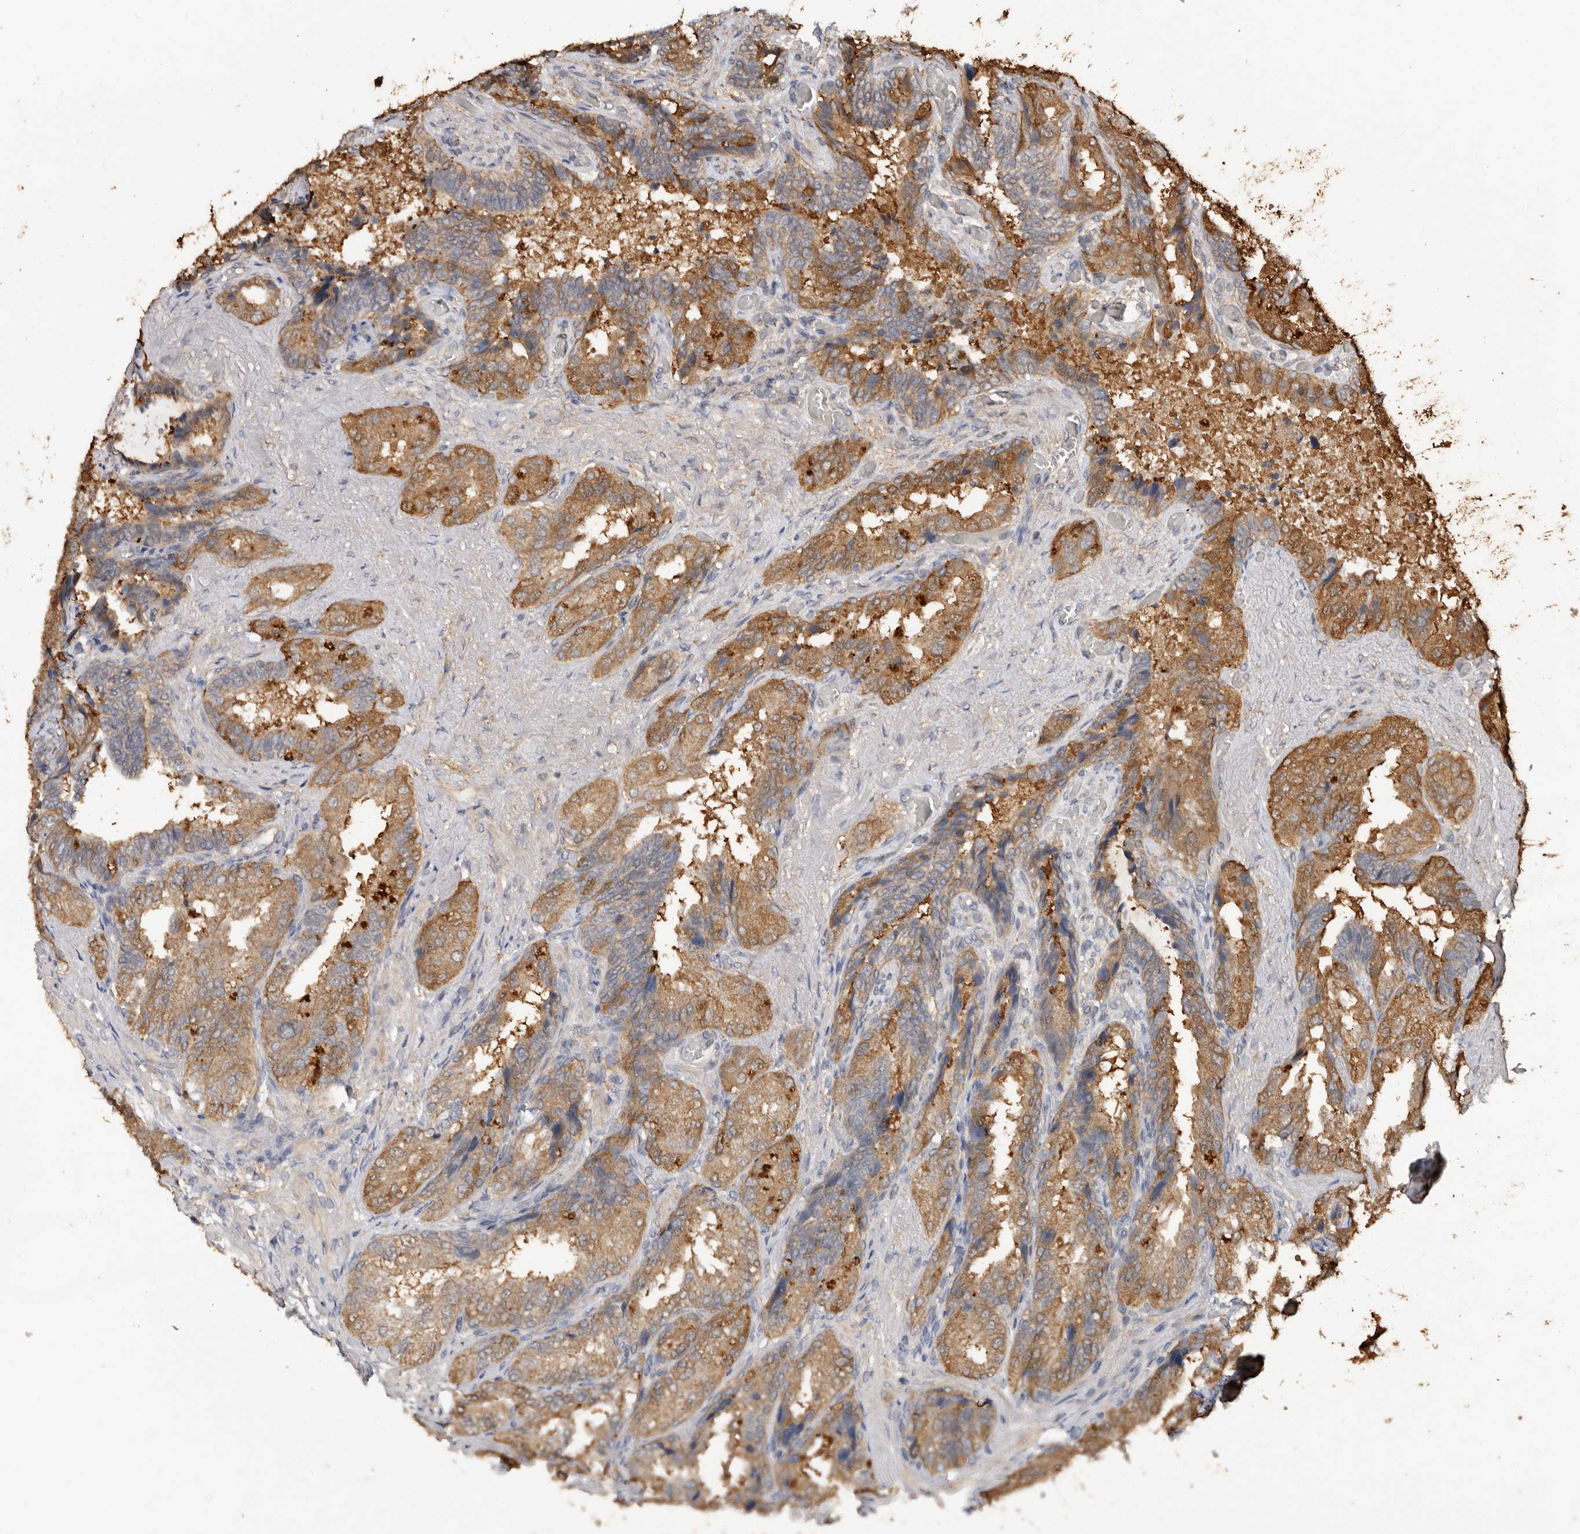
{"staining": {"intensity": "strong", "quantity": "25%-75%", "location": "cytoplasmic/membranous"}, "tissue": "seminal vesicle", "cell_type": "Glandular cells", "image_type": "normal", "snomed": [{"axis": "morphology", "description": "Normal tissue, NOS"}, {"axis": "topography", "description": "Seminal veicle"}, {"axis": "topography", "description": "Peripheral nerve tissue"}], "caption": "Immunohistochemical staining of unremarkable human seminal vesicle reveals 25%-75% levels of strong cytoplasmic/membranous protein expression in about 25%-75% of glandular cells.", "gene": "RSPO2", "patient": {"sex": "male", "age": 63}}